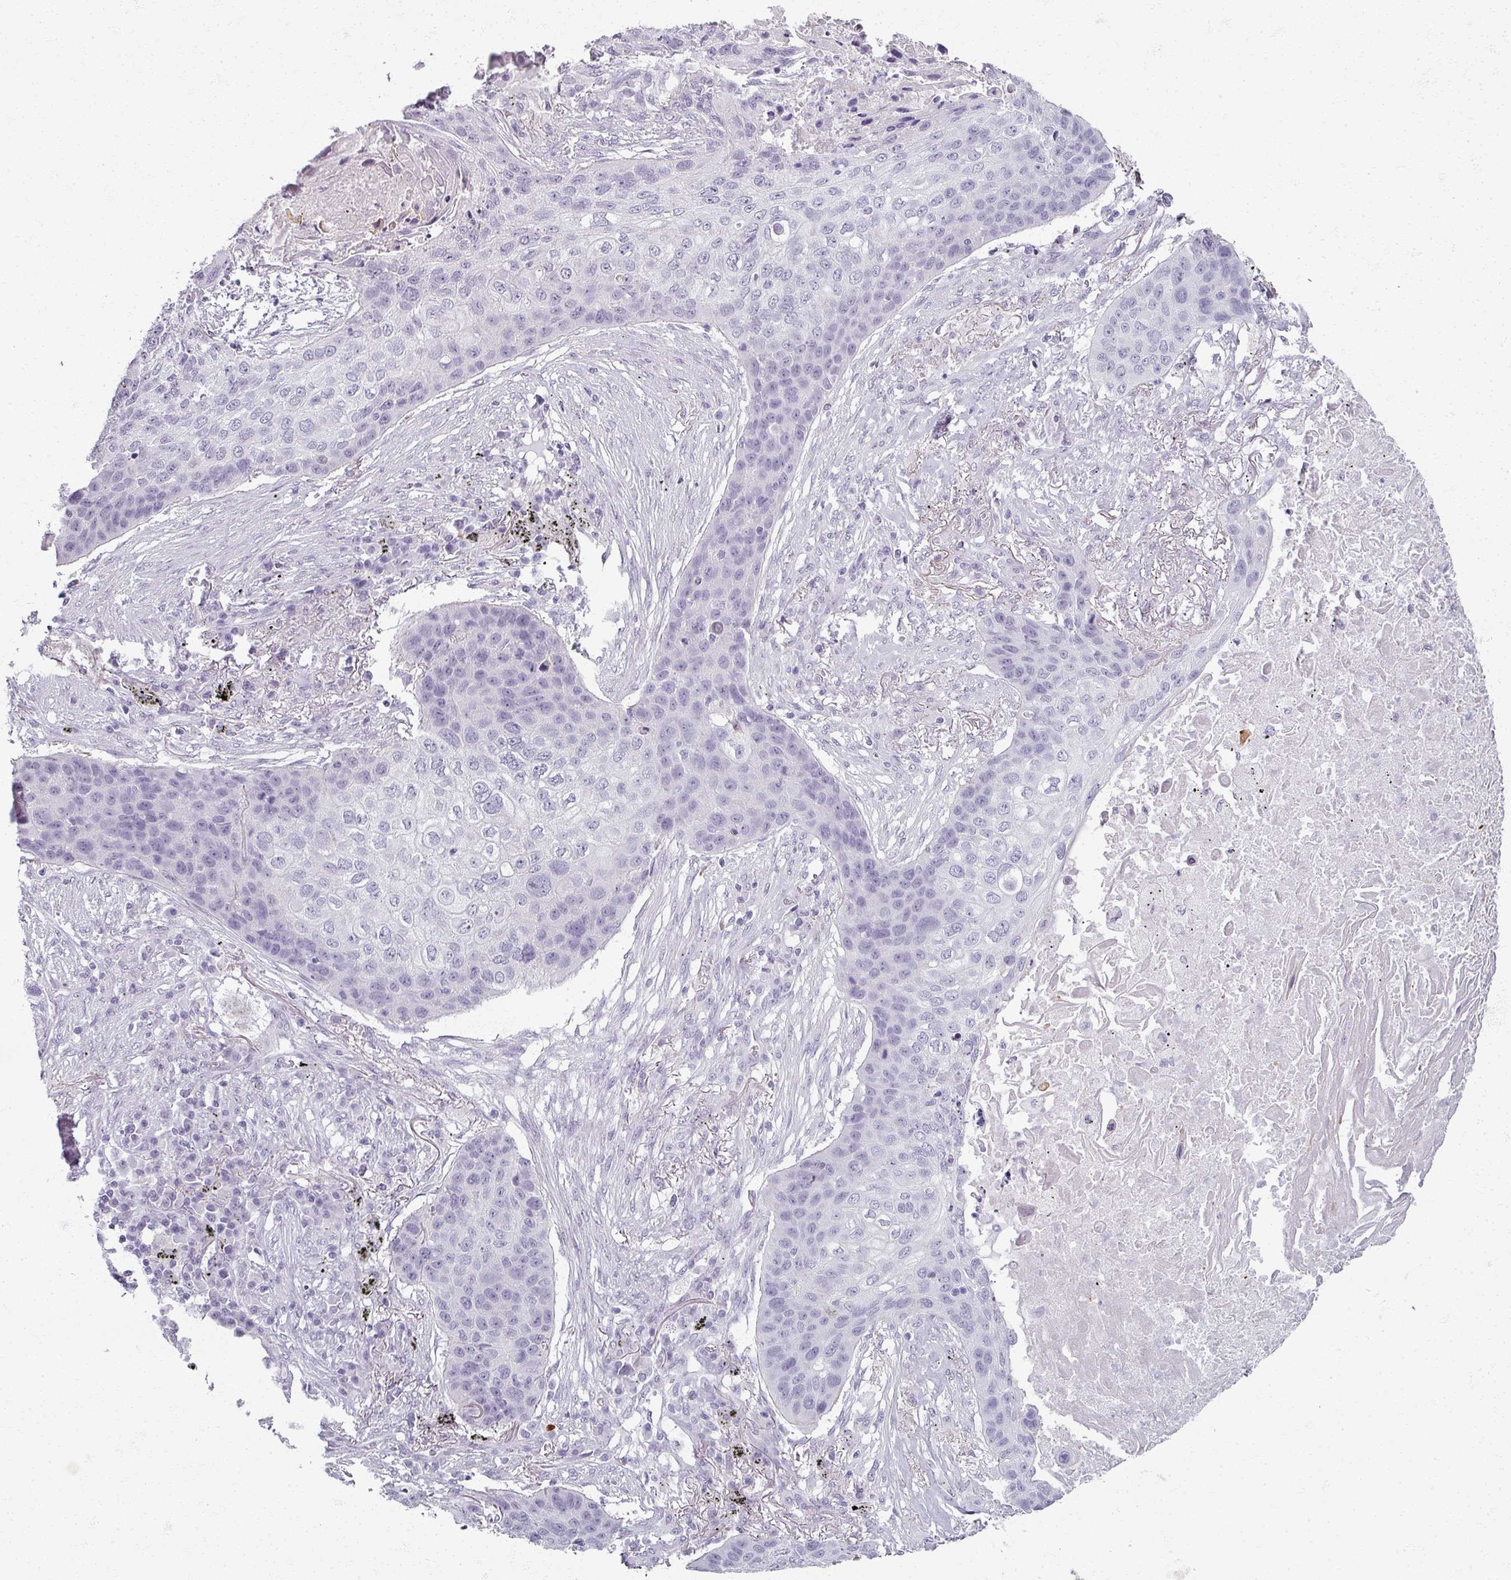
{"staining": {"intensity": "negative", "quantity": "none", "location": "none"}, "tissue": "lung cancer", "cell_type": "Tumor cells", "image_type": "cancer", "snomed": [{"axis": "morphology", "description": "Squamous cell carcinoma, NOS"}, {"axis": "topography", "description": "Lung"}], "caption": "Tumor cells are negative for brown protein staining in lung cancer (squamous cell carcinoma). The staining is performed using DAB (3,3'-diaminobenzidine) brown chromogen with nuclei counter-stained in using hematoxylin.", "gene": "RFPL2", "patient": {"sex": "female", "age": 63}}